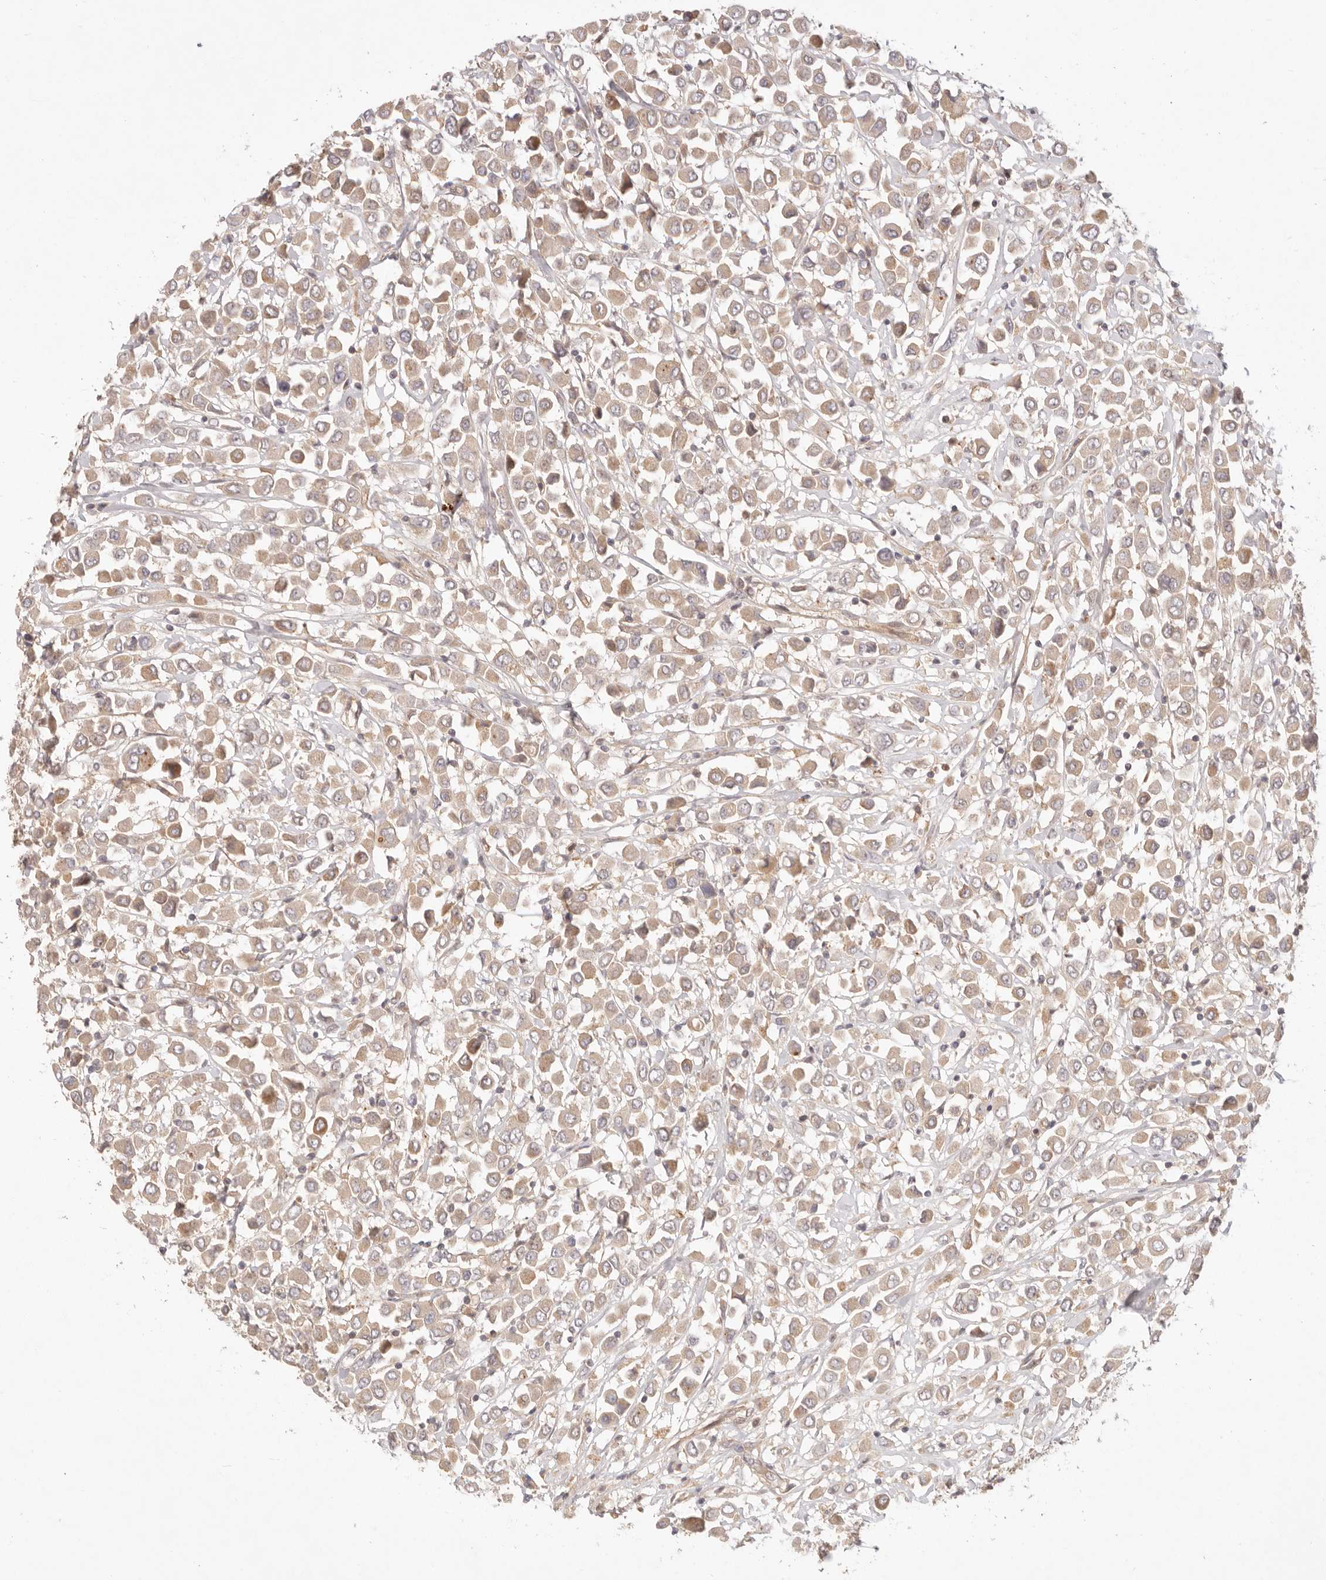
{"staining": {"intensity": "weak", "quantity": ">75%", "location": "cytoplasmic/membranous"}, "tissue": "breast cancer", "cell_type": "Tumor cells", "image_type": "cancer", "snomed": [{"axis": "morphology", "description": "Duct carcinoma"}, {"axis": "topography", "description": "Breast"}], "caption": "A brown stain shows weak cytoplasmic/membranous expression of a protein in breast cancer (invasive ductal carcinoma) tumor cells. (brown staining indicates protein expression, while blue staining denotes nuclei).", "gene": "PPP1R3B", "patient": {"sex": "female", "age": 61}}